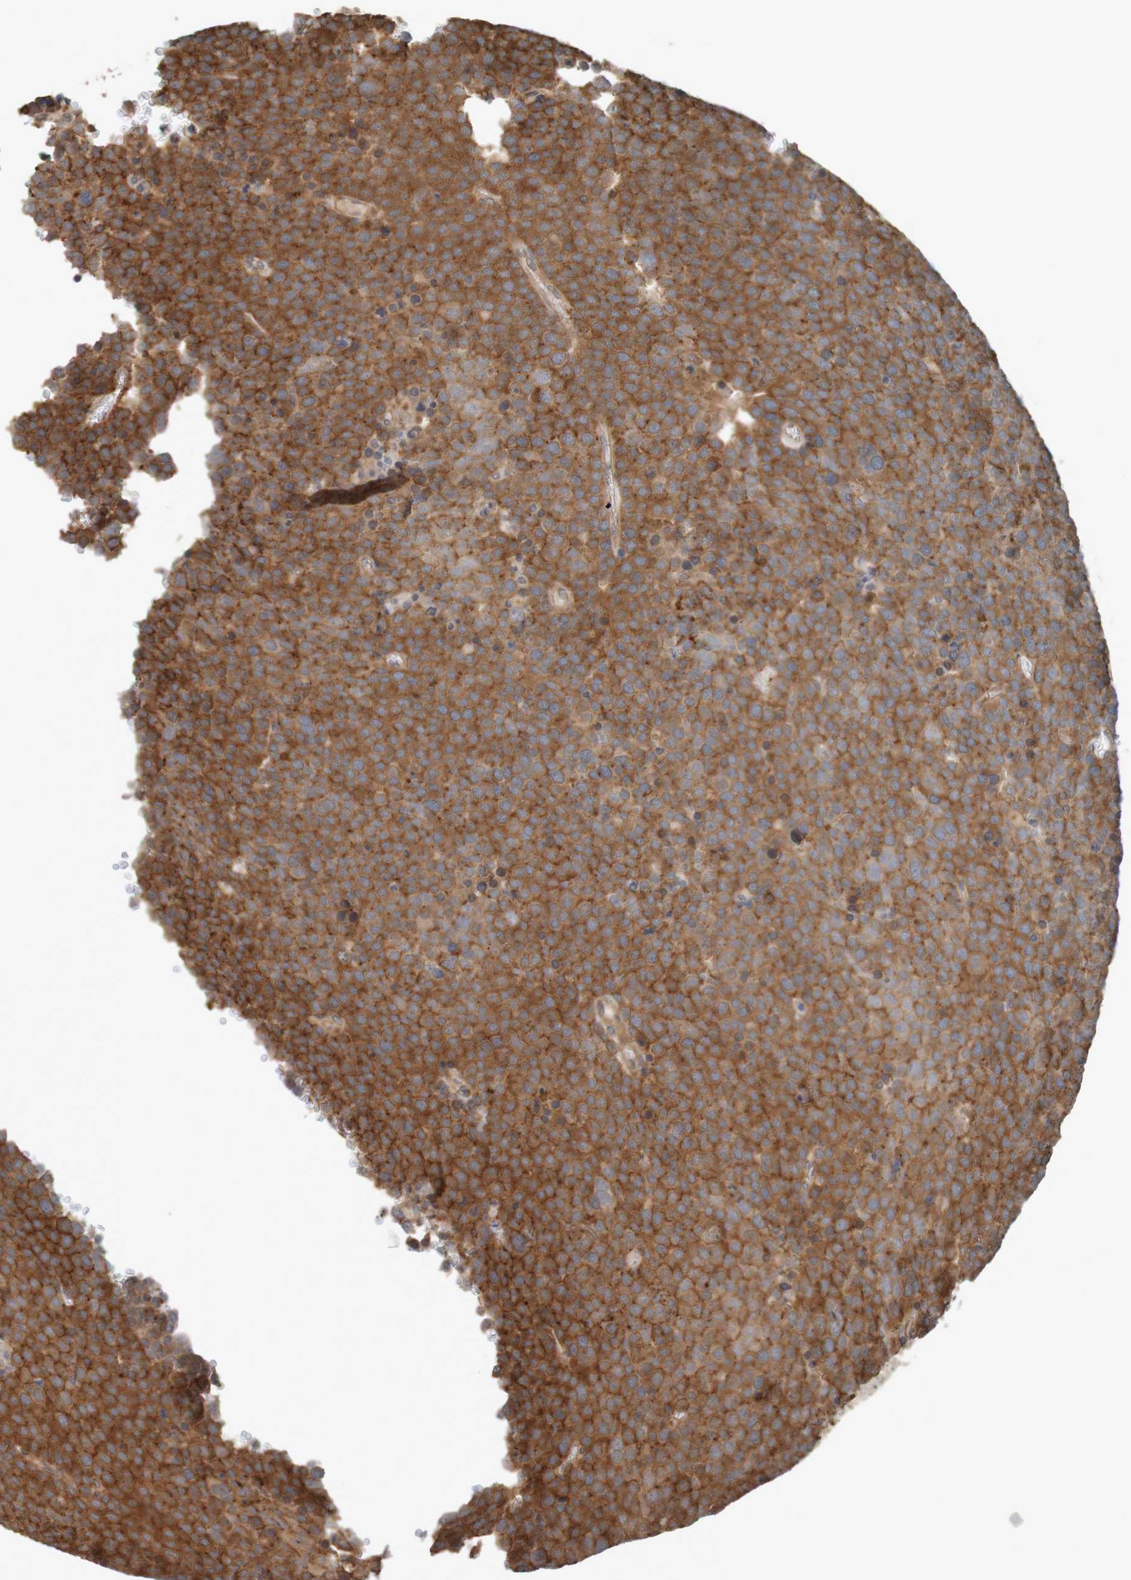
{"staining": {"intensity": "strong", "quantity": ">75%", "location": "cytoplasmic/membranous"}, "tissue": "testis cancer", "cell_type": "Tumor cells", "image_type": "cancer", "snomed": [{"axis": "morphology", "description": "Seminoma, NOS"}, {"axis": "topography", "description": "Testis"}], "caption": "Immunohistochemical staining of human testis cancer displays strong cytoplasmic/membranous protein positivity in about >75% of tumor cells.", "gene": "ARHGEF11", "patient": {"sex": "male", "age": 71}}